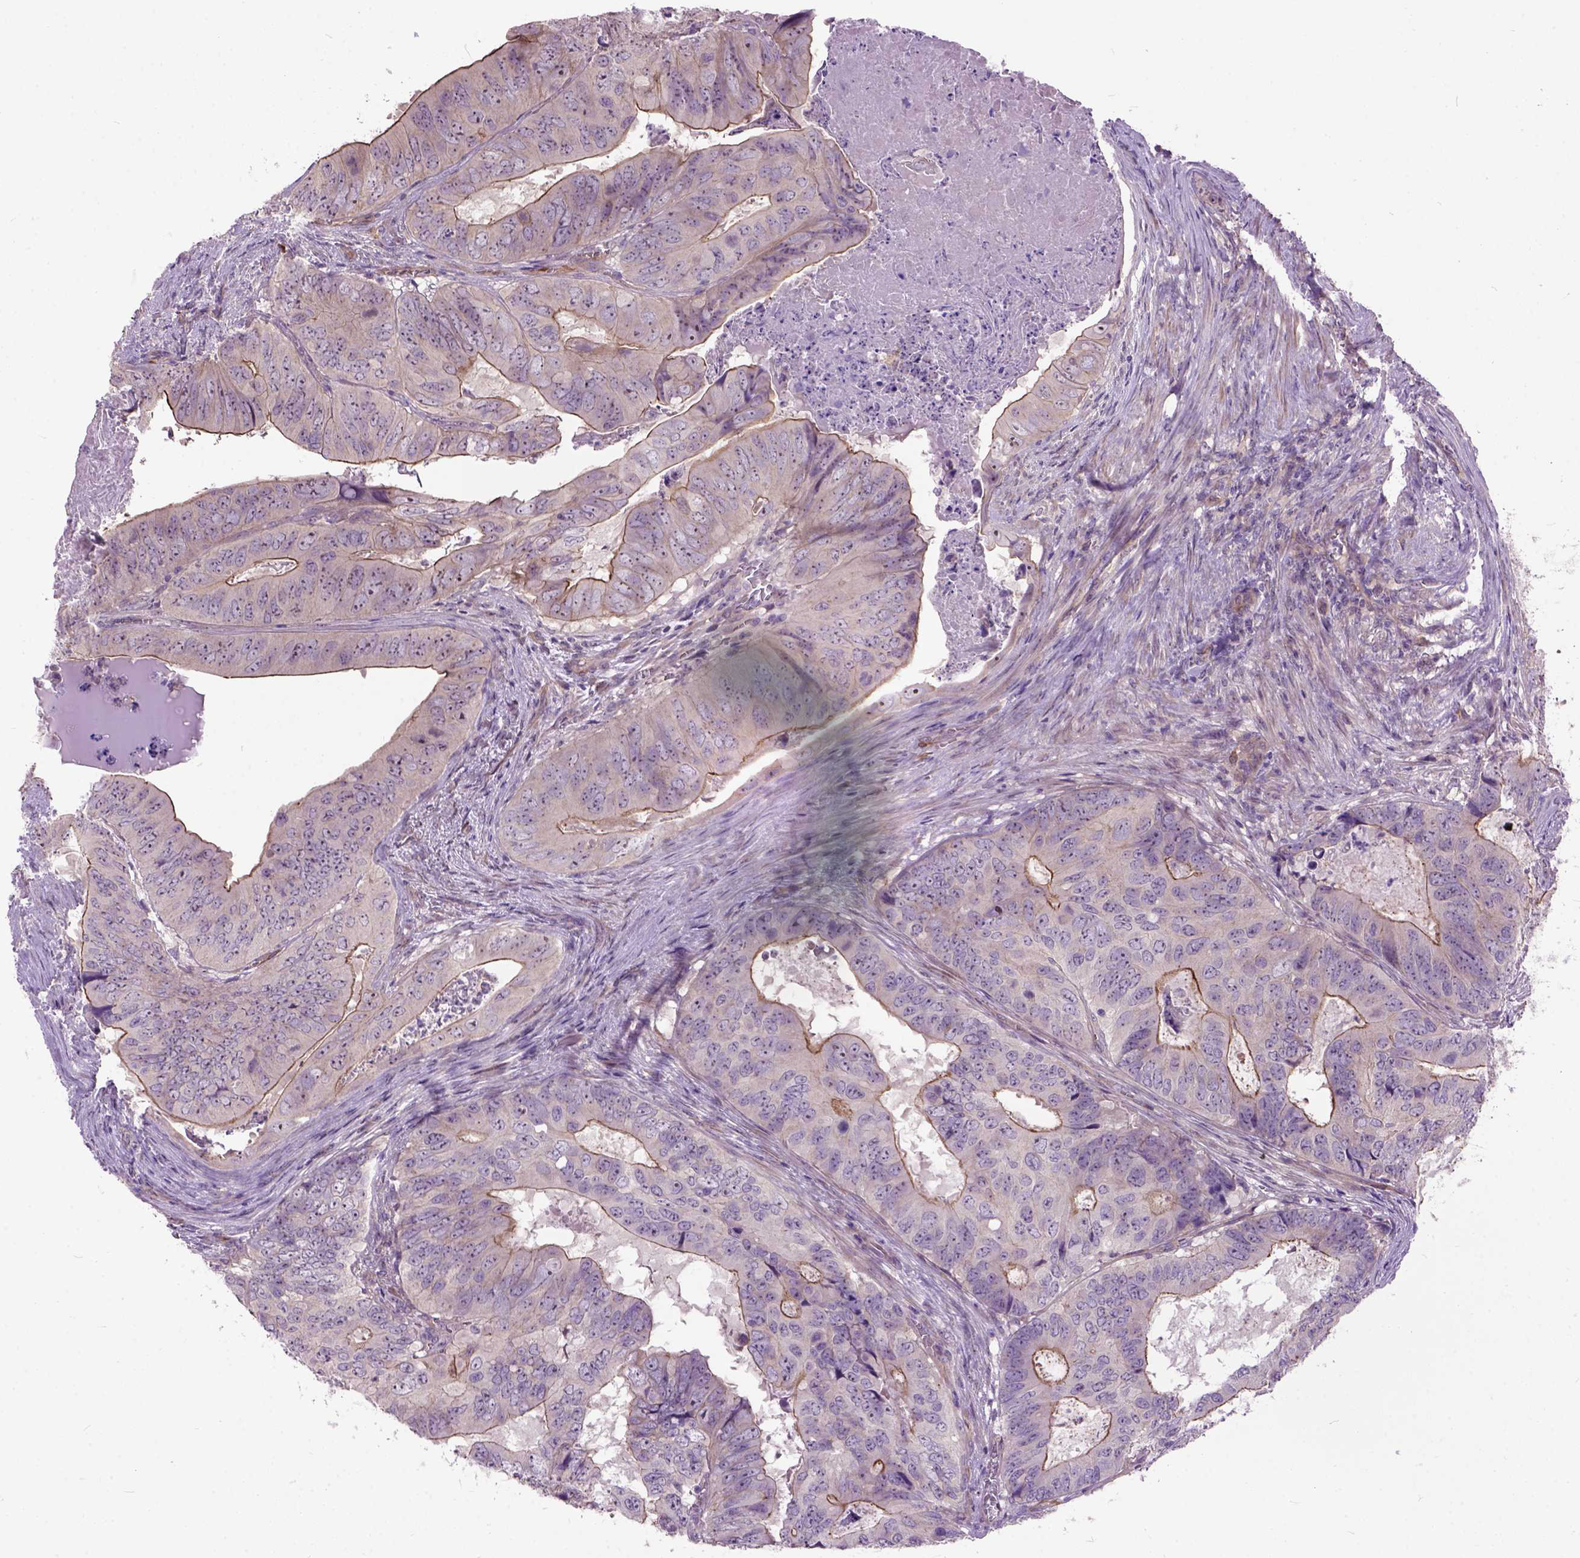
{"staining": {"intensity": "strong", "quantity": "<25%", "location": "cytoplasmic/membranous"}, "tissue": "colorectal cancer", "cell_type": "Tumor cells", "image_type": "cancer", "snomed": [{"axis": "morphology", "description": "Adenocarcinoma, NOS"}, {"axis": "topography", "description": "Colon"}], "caption": "Colorectal adenocarcinoma was stained to show a protein in brown. There is medium levels of strong cytoplasmic/membranous expression in approximately <25% of tumor cells.", "gene": "MAPT", "patient": {"sex": "male", "age": 79}}